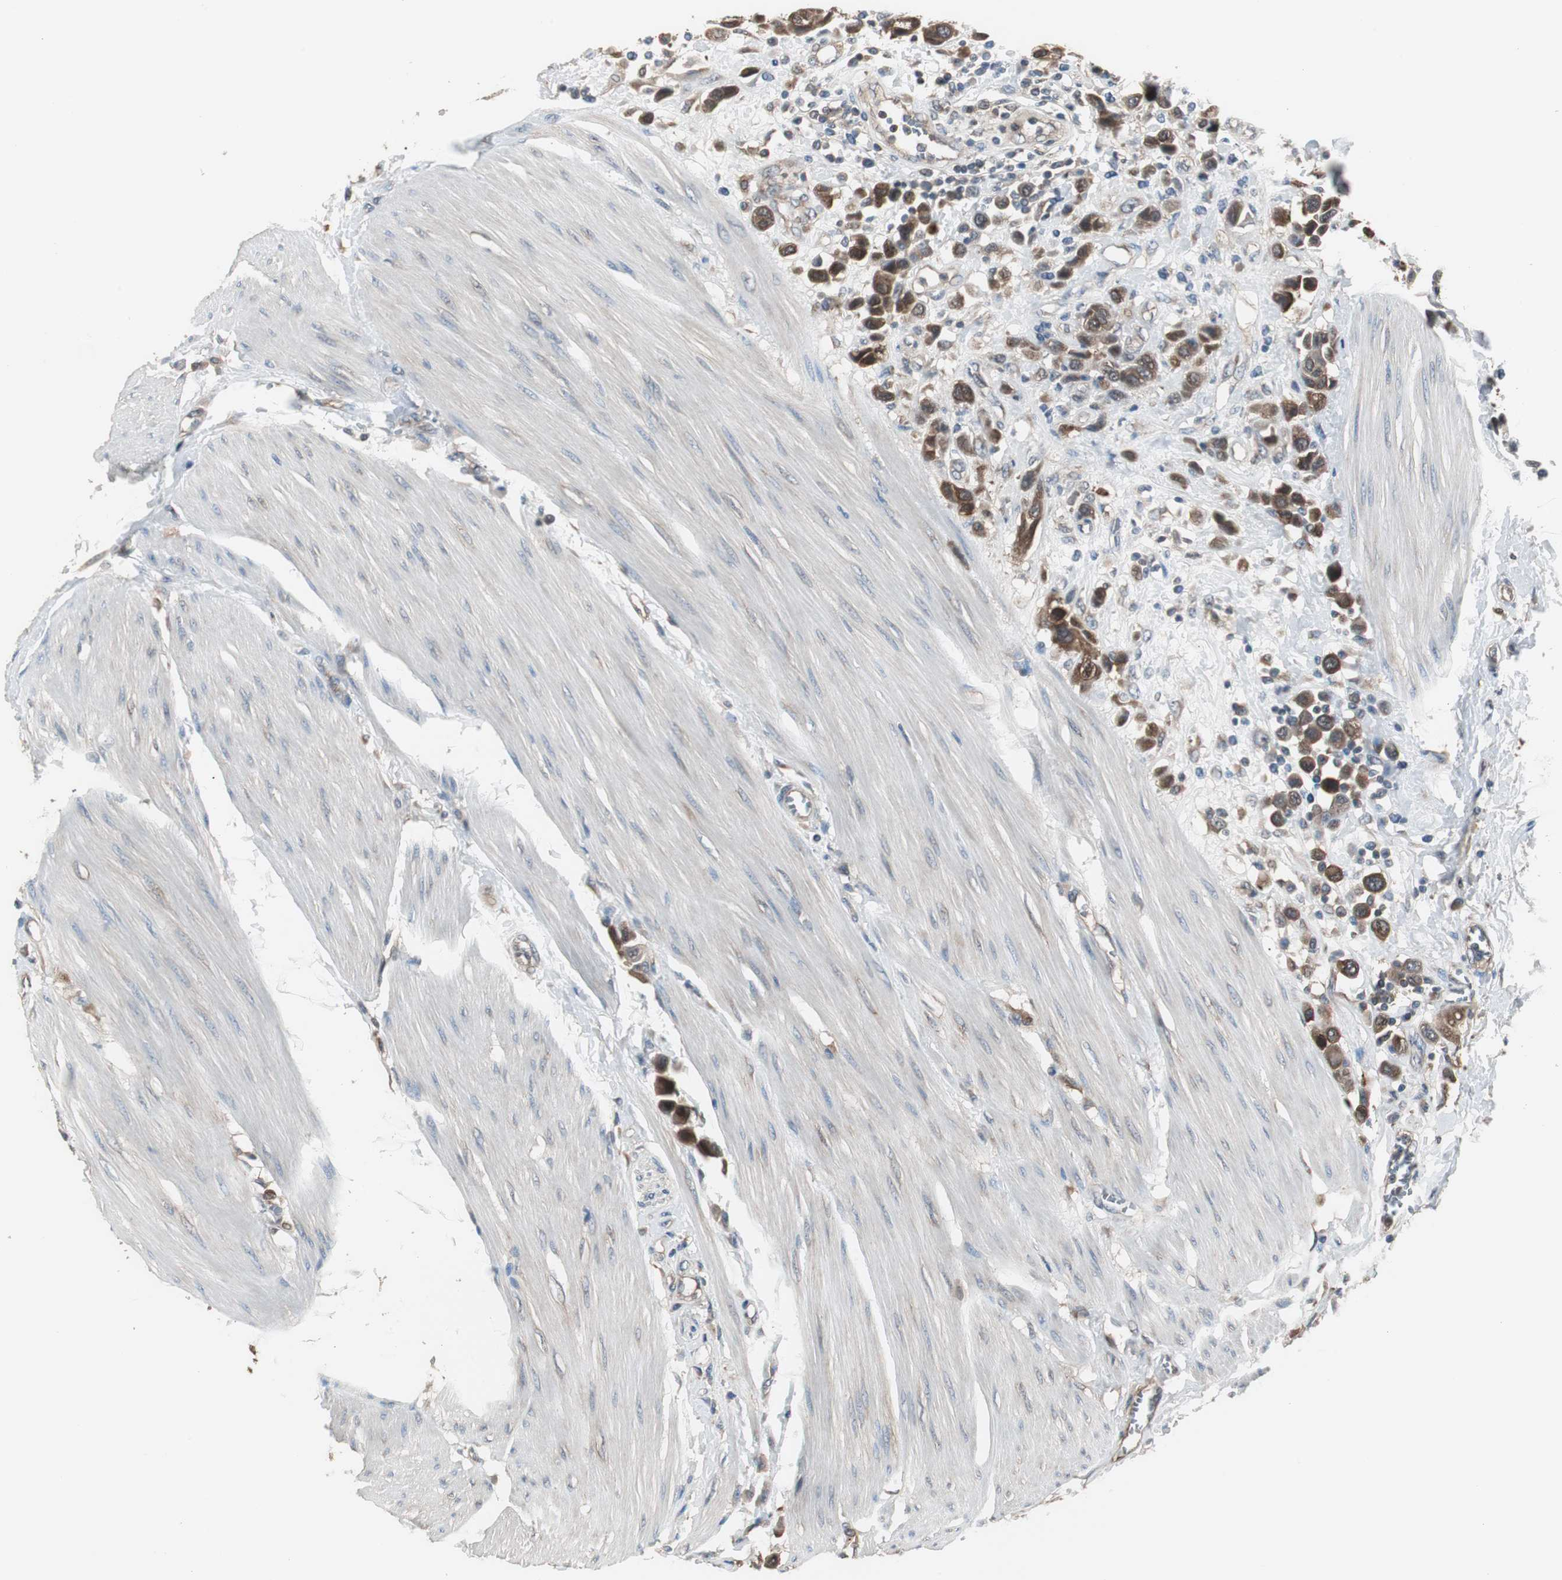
{"staining": {"intensity": "strong", "quantity": ">75%", "location": "cytoplasmic/membranous"}, "tissue": "urothelial cancer", "cell_type": "Tumor cells", "image_type": "cancer", "snomed": [{"axis": "morphology", "description": "Urothelial carcinoma, High grade"}, {"axis": "topography", "description": "Urinary bladder"}], "caption": "This histopathology image displays immunohistochemistry staining of human urothelial cancer, with high strong cytoplasmic/membranous staining in about >75% of tumor cells.", "gene": "CAPNS1", "patient": {"sex": "male", "age": 50}}